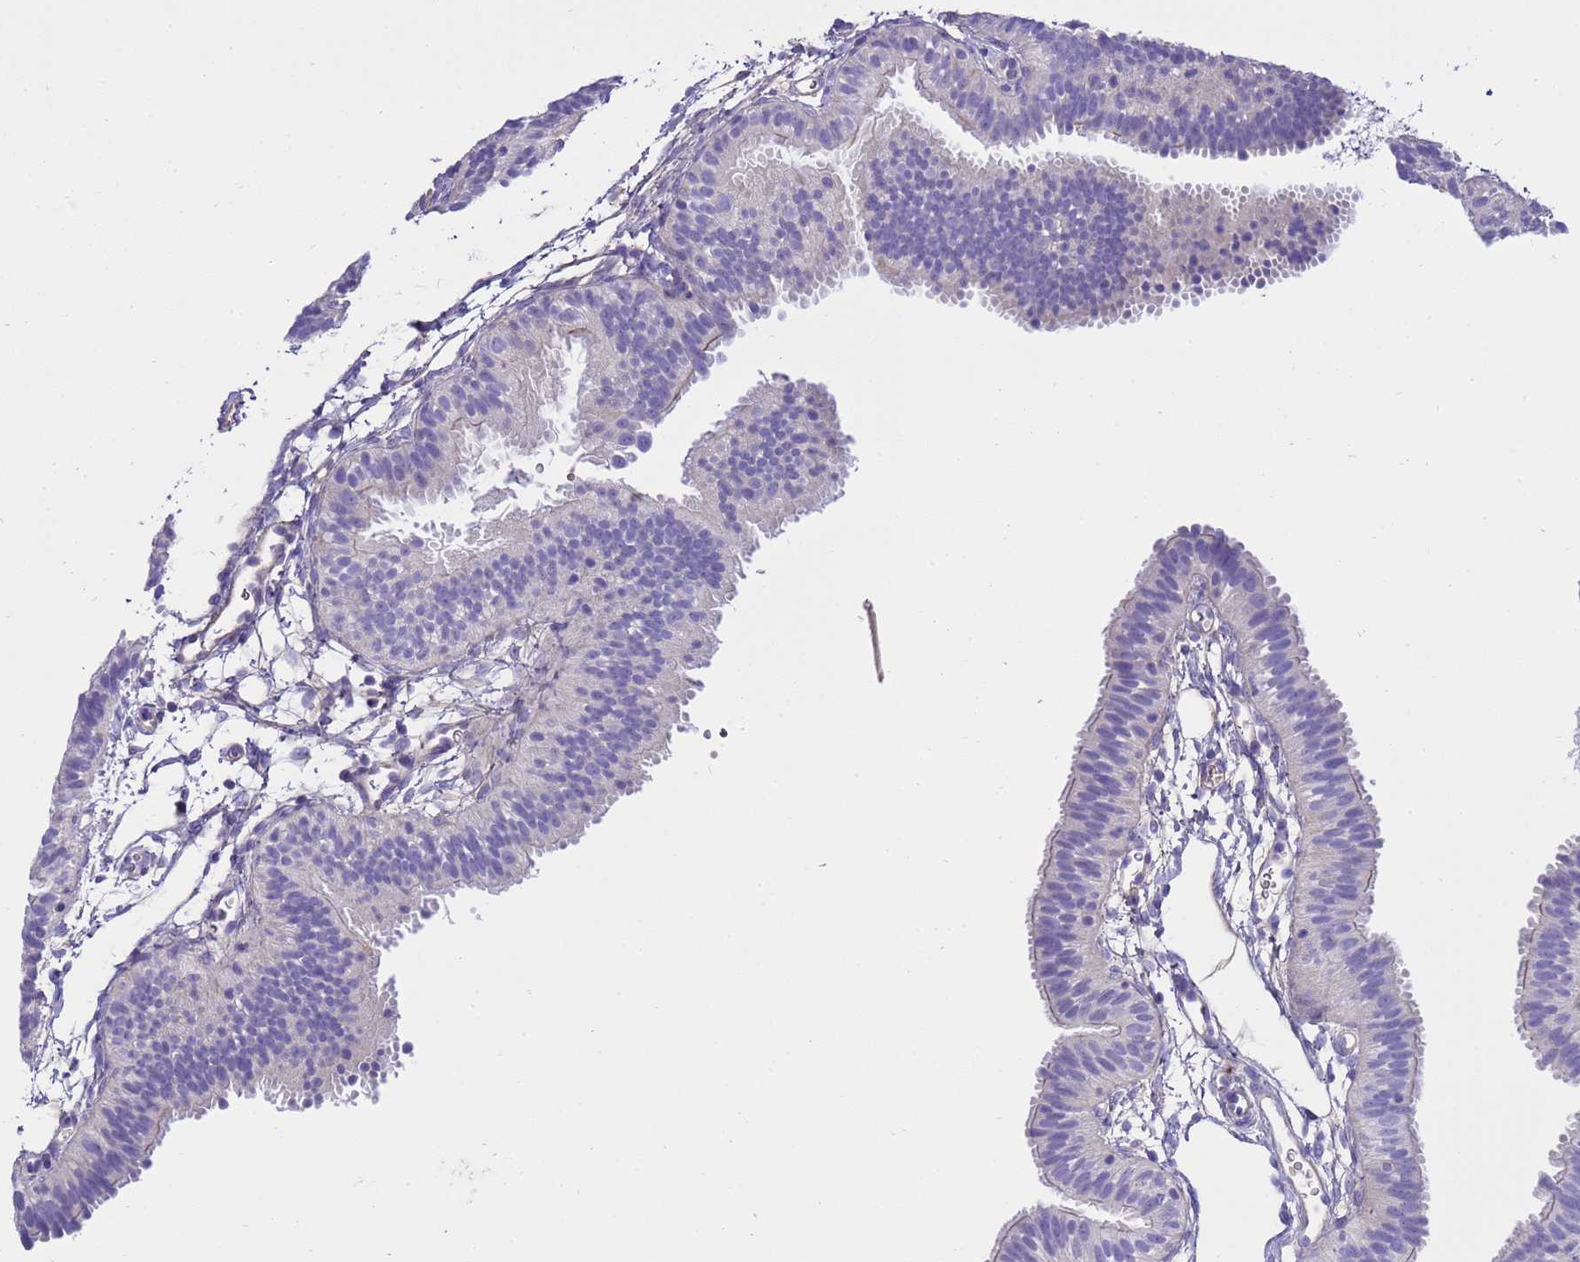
{"staining": {"intensity": "negative", "quantity": "none", "location": "none"}, "tissue": "fallopian tube", "cell_type": "Glandular cells", "image_type": "normal", "snomed": [{"axis": "morphology", "description": "Normal tissue, NOS"}, {"axis": "topography", "description": "Fallopian tube"}], "caption": "This histopathology image is of benign fallopian tube stained with IHC to label a protein in brown with the nuclei are counter-stained blue. There is no positivity in glandular cells. (Immunohistochemistry, brightfield microscopy, high magnification).", "gene": "RIPPLY2", "patient": {"sex": "female", "age": 35}}